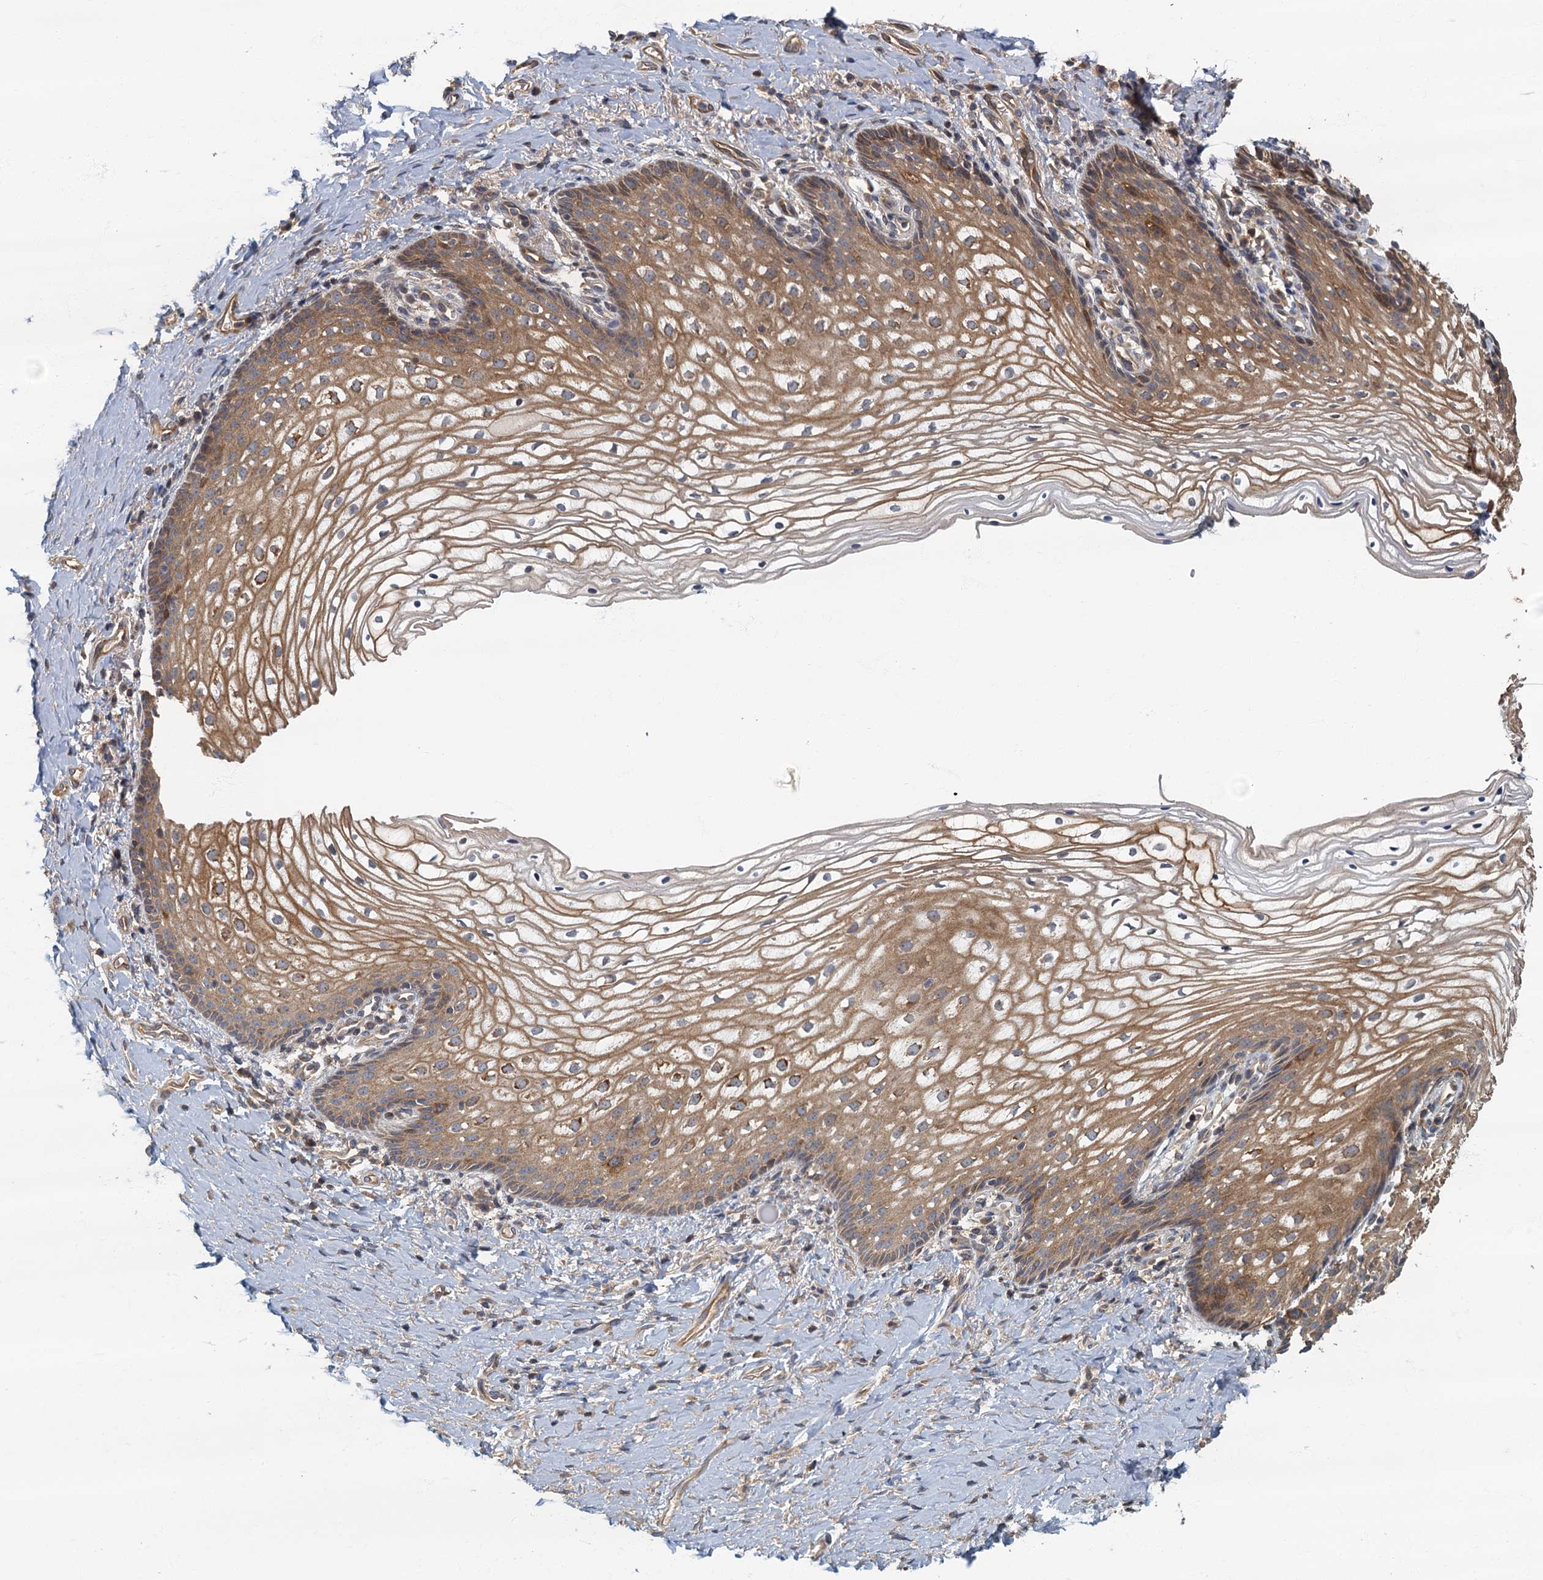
{"staining": {"intensity": "moderate", "quantity": ">75%", "location": "cytoplasmic/membranous"}, "tissue": "vagina", "cell_type": "Squamous epithelial cells", "image_type": "normal", "snomed": [{"axis": "morphology", "description": "Normal tissue, NOS"}, {"axis": "topography", "description": "Vagina"}], "caption": "A brown stain labels moderate cytoplasmic/membranous expression of a protein in squamous epithelial cells of unremarkable vagina. The staining was performed using DAB (3,3'-diaminobenzidine), with brown indicating positive protein expression. Nuclei are stained blue with hematoxylin.", "gene": "CKAP2L", "patient": {"sex": "female", "age": 60}}